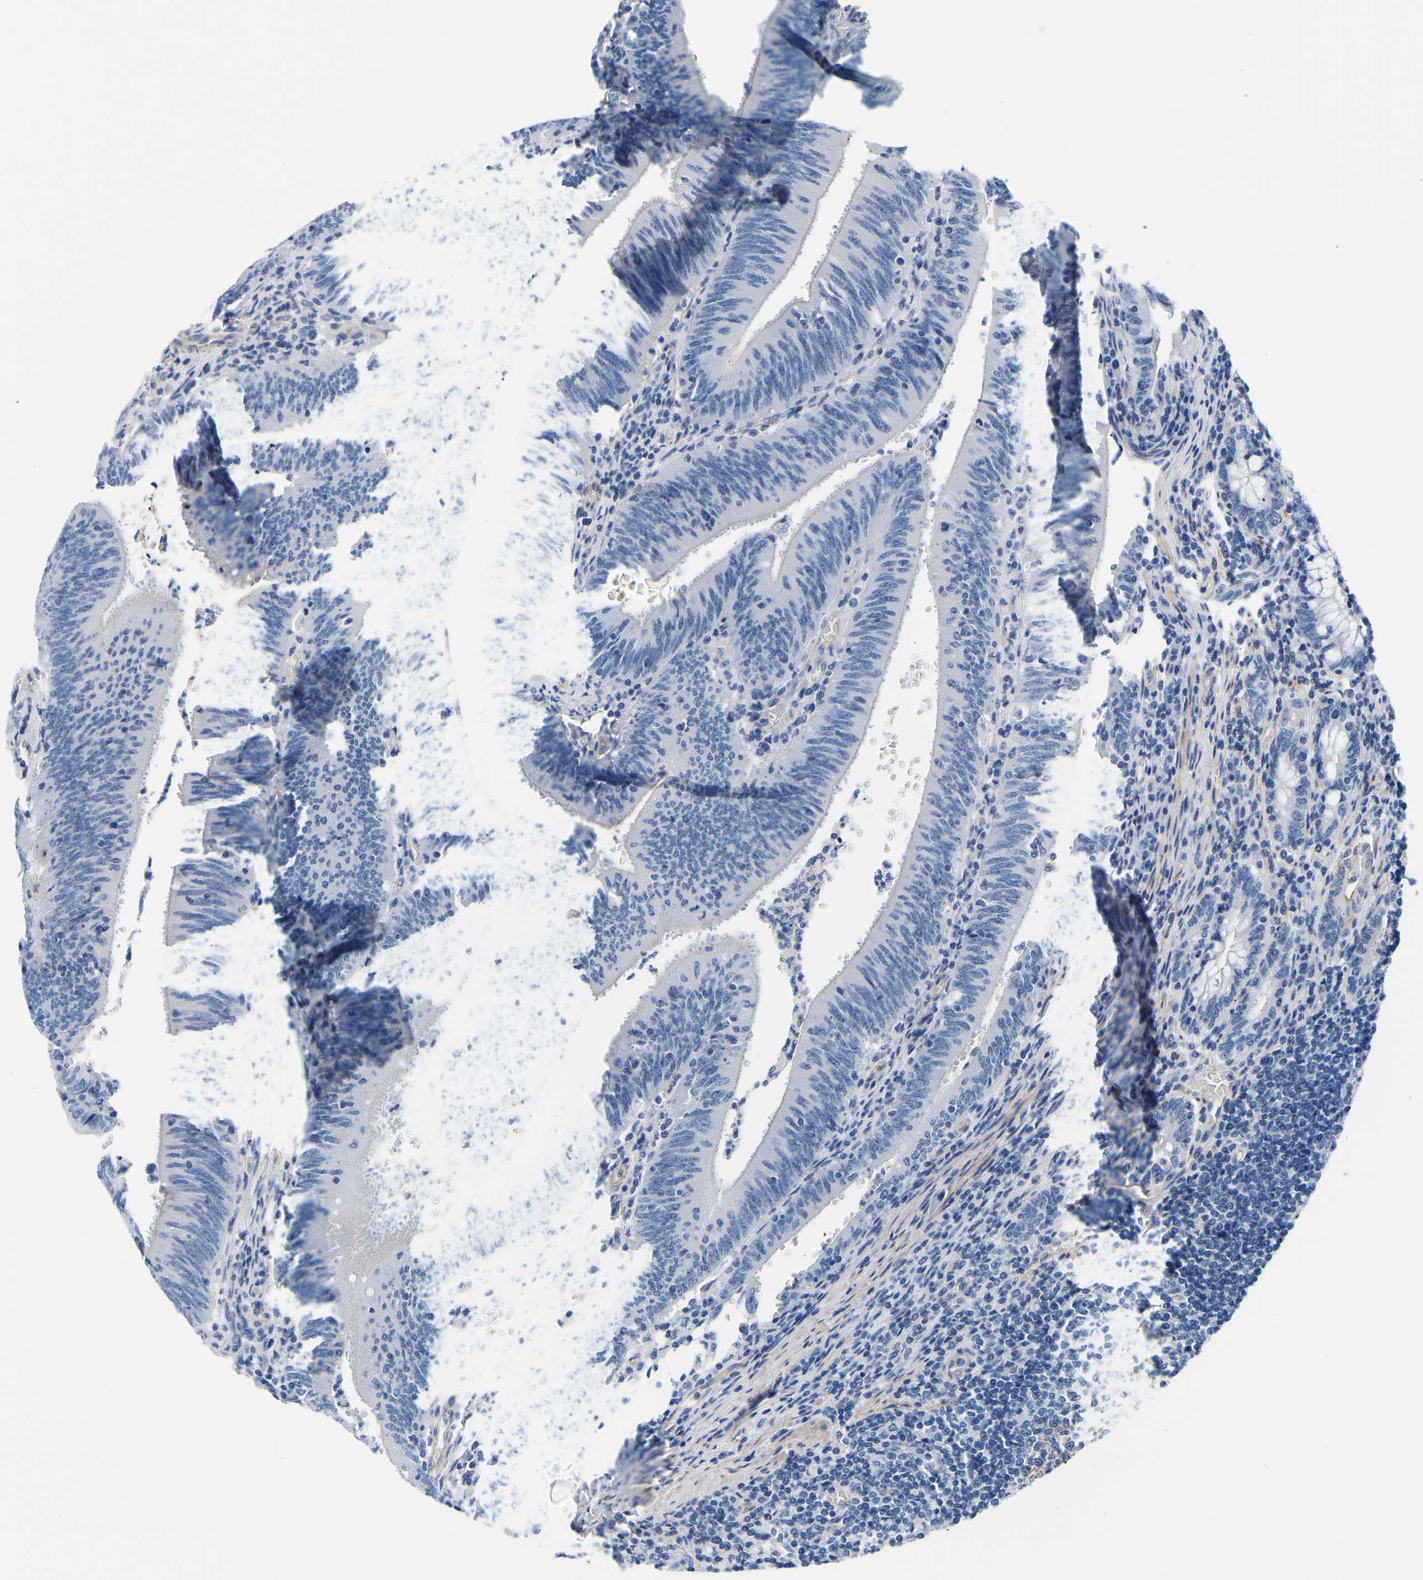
{"staining": {"intensity": "negative", "quantity": "none", "location": "none"}, "tissue": "colorectal cancer", "cell_type": "Tumor cells", "image_type": "cancer", "snomed": [{"axis": "morphology", "description": "Normal tissue, NOS"}, {"axis": "morphology", "description": "Adenocarcinoma, NOS"}, {"axis": "topography", "description": "Rectum"}], "caption": "High power microscopy histopathology image of an immunohistochemistry histopathology image of colorectal cancer, revealing no significant positivity in tumor cells.", "gene": "UPK3A", "patient": {"sex": "female", "age": 66}}